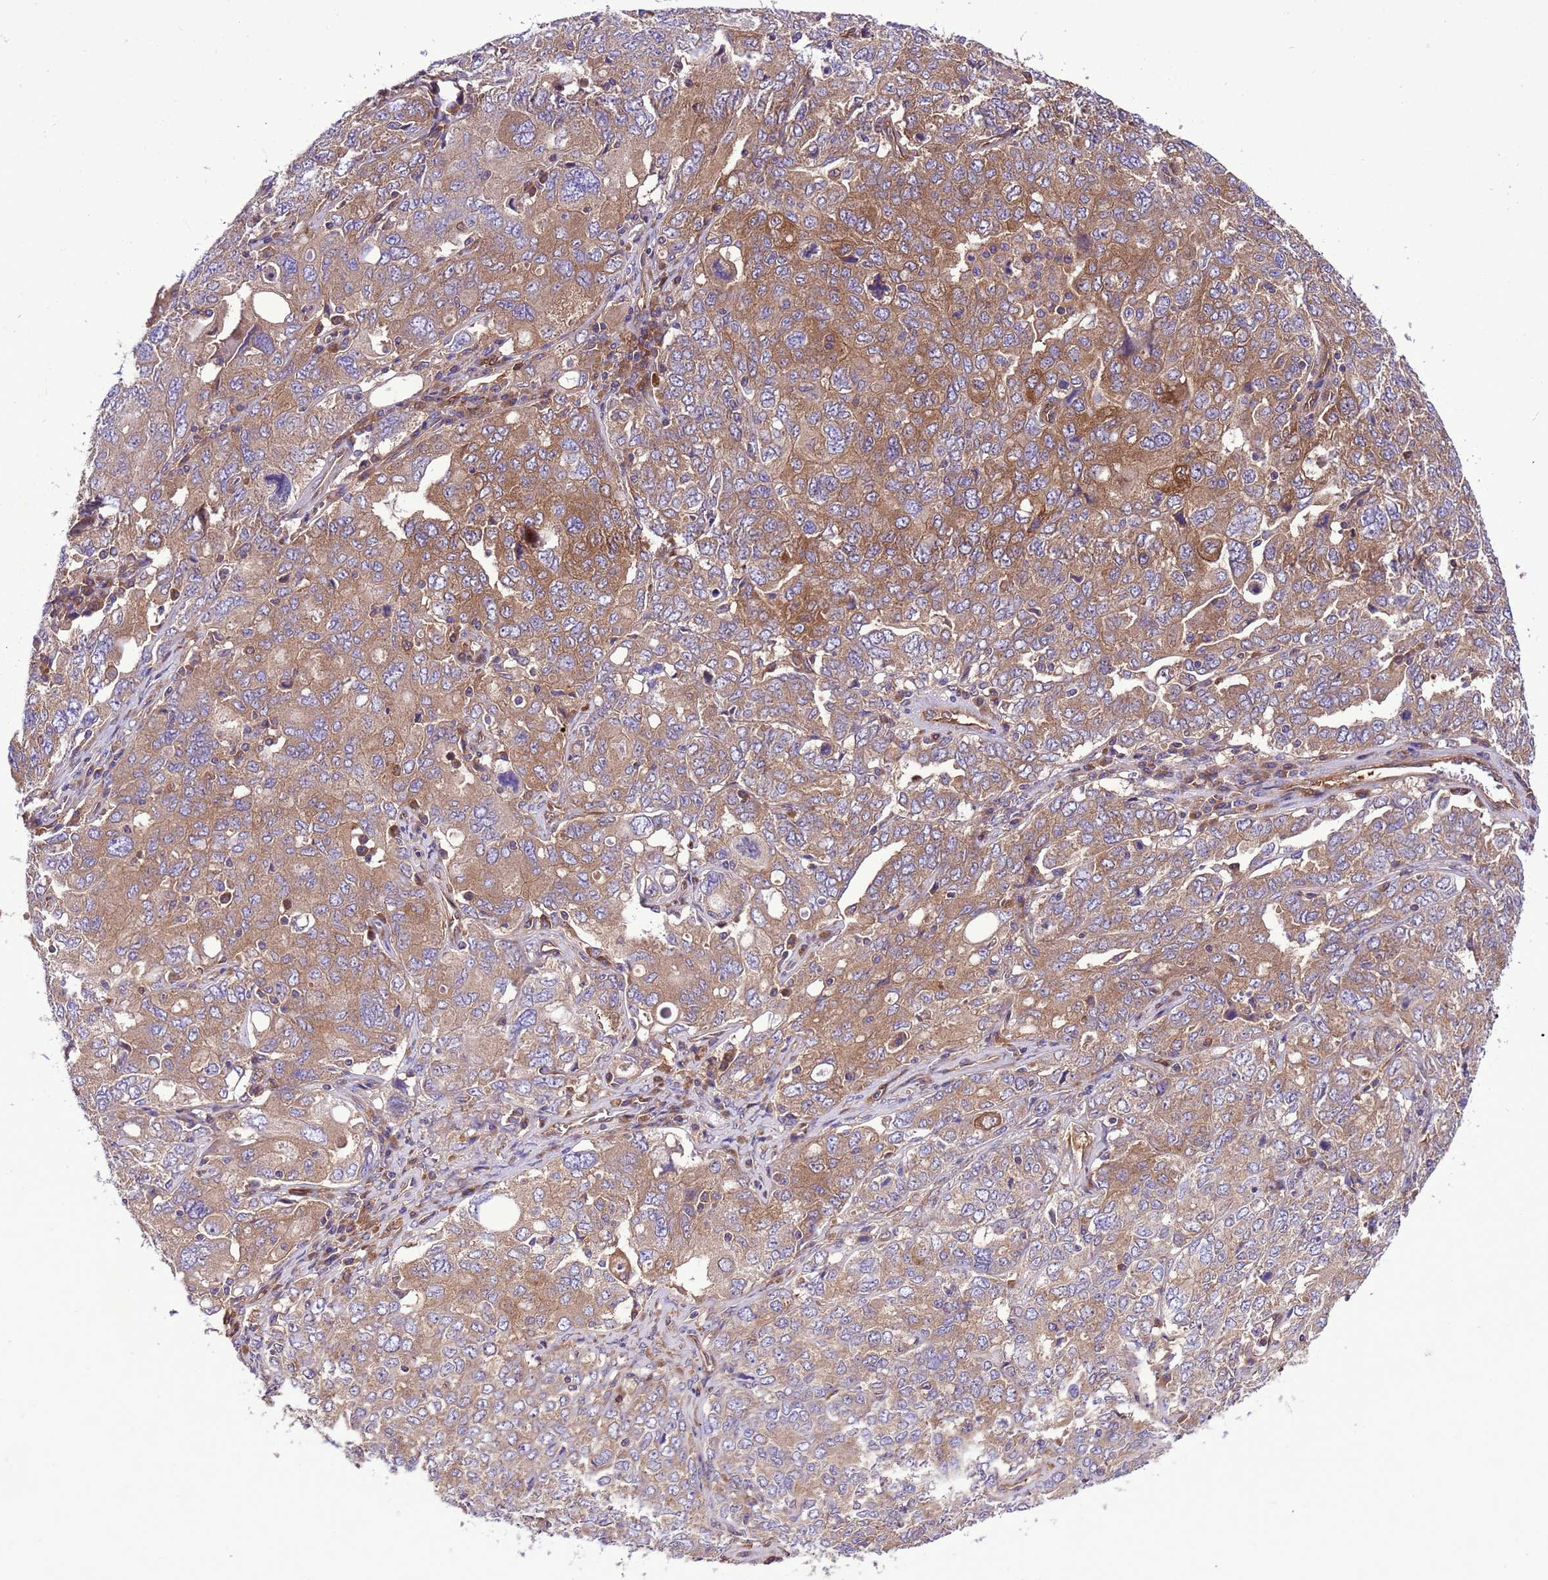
{"staining": {"intensity": "moderate", "quantity": ">75%", "location": "cytoplasmic/membranous"}, "tissue": "ovarian cancer", "cell_type": "Tumor cells", "image_type": "cancer", "snomed": [{"axis": "morphology", "description": "Carcinoma, endometroid"}, {"axis": "topography", "description": "Ovary"}], "caption": "Immunohistochemistry (IHC) staining of ovarian cancer, which exhibits medium levels of moderate cytoplasmic/membranous positivity in about >75% of tumor cells indicating moderate cytoplasmic/membranous protein staining. The staining was performed using DAB (3,3'-diaminobenzidine) (brown) for protein detection and nuclei were counterstained in hematoxylin (blue).", "gene": "RABEP2", "patient": {"sex": "female", "age": 62}}